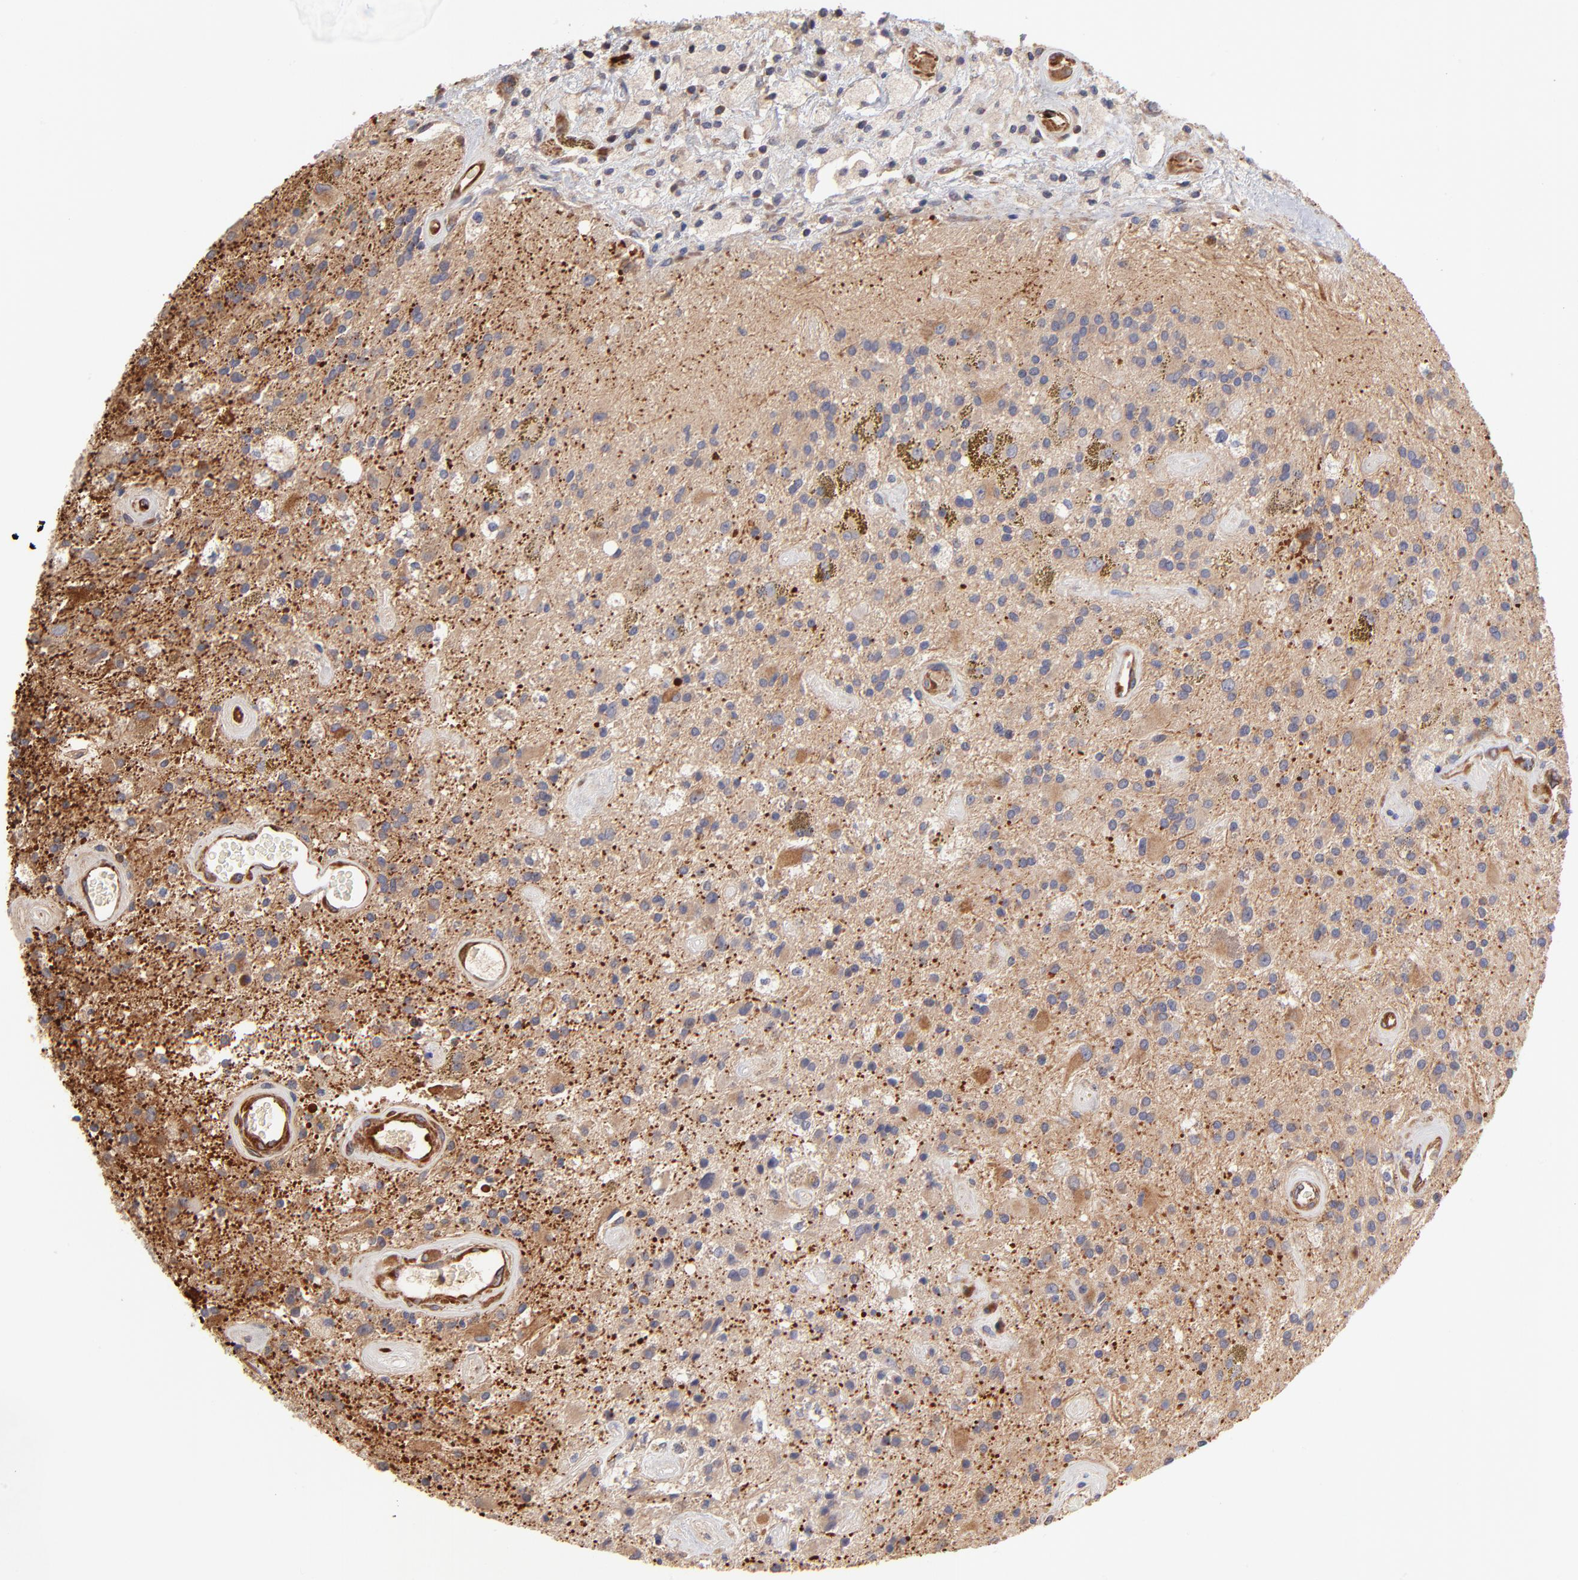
{"staining": {"intensity": "weak", "quantity": "<25%", "location": "cytoplasmic/membranous"}, "tissue": "glioma", "cell_type": "Tumor cells", "image_type": "cancer", "snomed": [{"axis": "morphology", "description": "Glioma, malignant, Low grade"}, {"axis": "topography", "description": "Brain"}], "caption": "The immunohistochemistry histopathology image has no significant staining in tumor cells of glioma tissue.", "gene": "ASB7", "patient": {"sex": "male", "age": 58}}